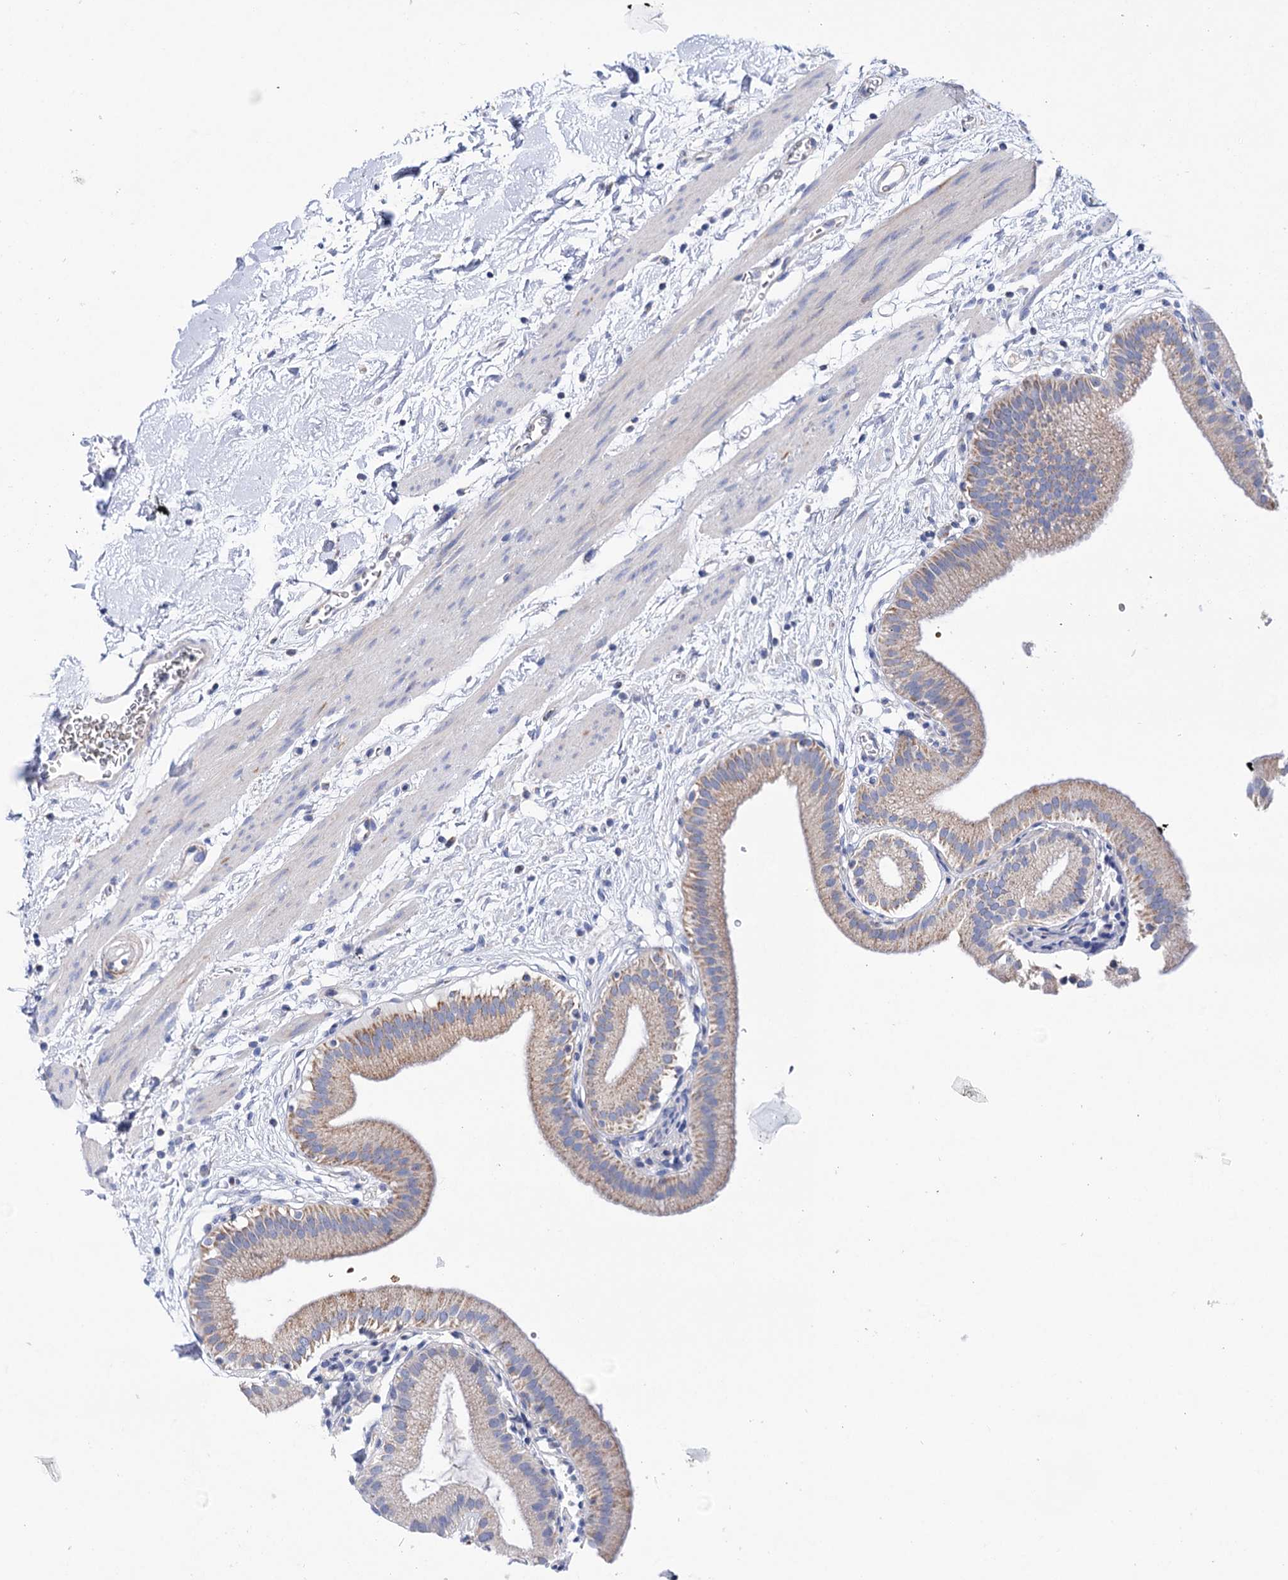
{"staining": {"intensity": "moderate", "quantity": "25%-75%", "location": "cytoplasmic/membranous"}, "tissue": "gallbladder", "cell_type": "Glandular cells", "image_type": "normal", "snomed": [{"axis": "morphology", "description": "Normal tissue, NOS"}, {"axis": "topography", "description": "Gallbladder"}], "caption": "Gallbladder stained with DAB (3,3'-diaminobenzidine) immunohistochemistry exhibits medium levels of moderate cytoplasmic/membranous staining in about 25%-75% of glandular cells.", "gene": "YARS2", "patient": {"sex": "male", "age": 55}}